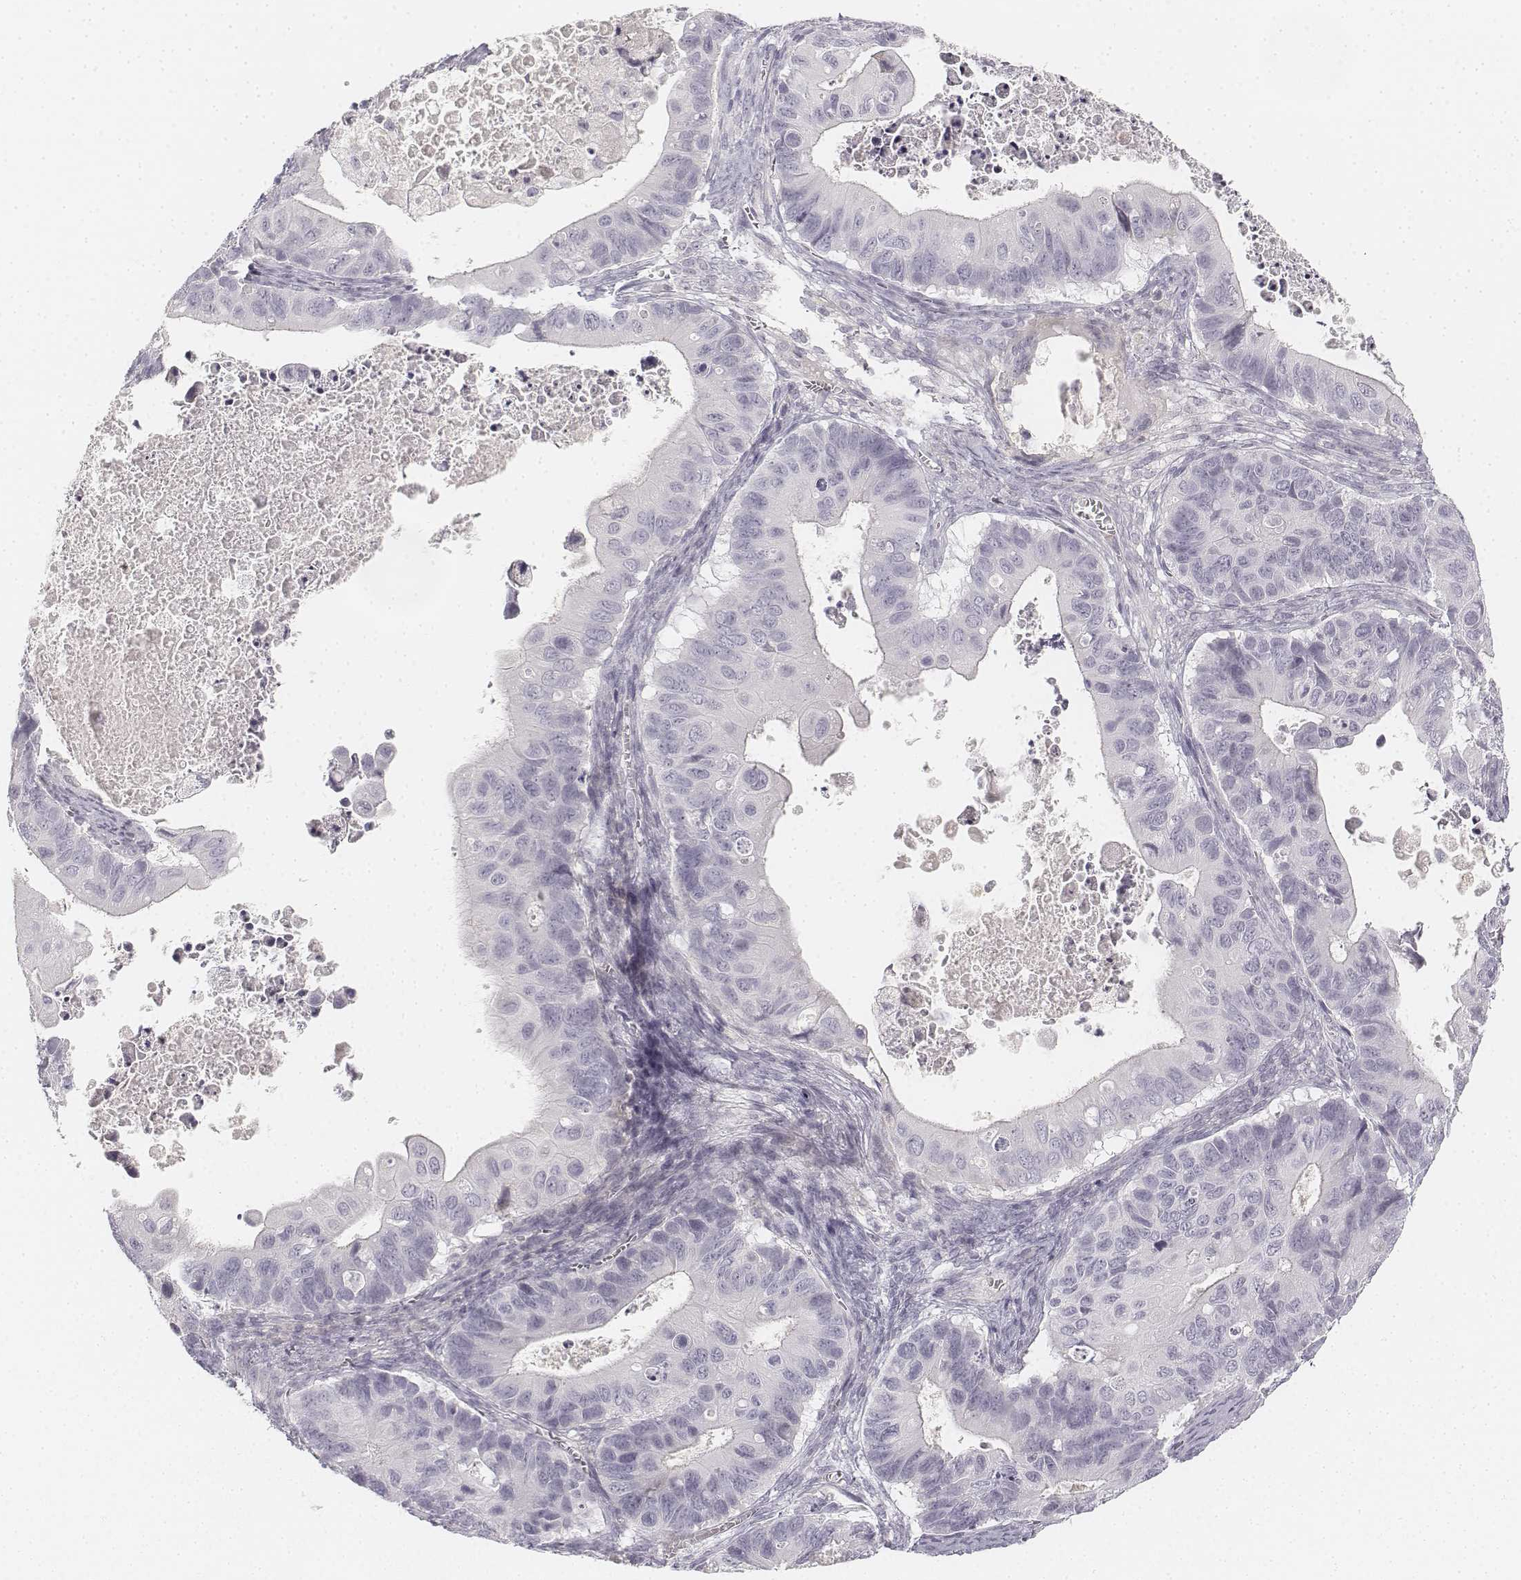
{"staining": {"intensity": "negative", "quantity": "none", "location": "none"}, "tissue": "ovarian cancer", "cell_type": "Tumor cells", "image_type": "cancer", "snomed": [{"axis": "morphology", "description": "Cystadenocarcinoma, mucinous, NOS"}, {"axis": "topography", "description": "Ovary"}], "caption": "Immunohistochemistry (IHC) of mucinous cystadenocarcinoma (ovarian) shows no positivity in tumor cells.", "gene": "DSG4", "patient": {"sex": "female", "age": 64}}